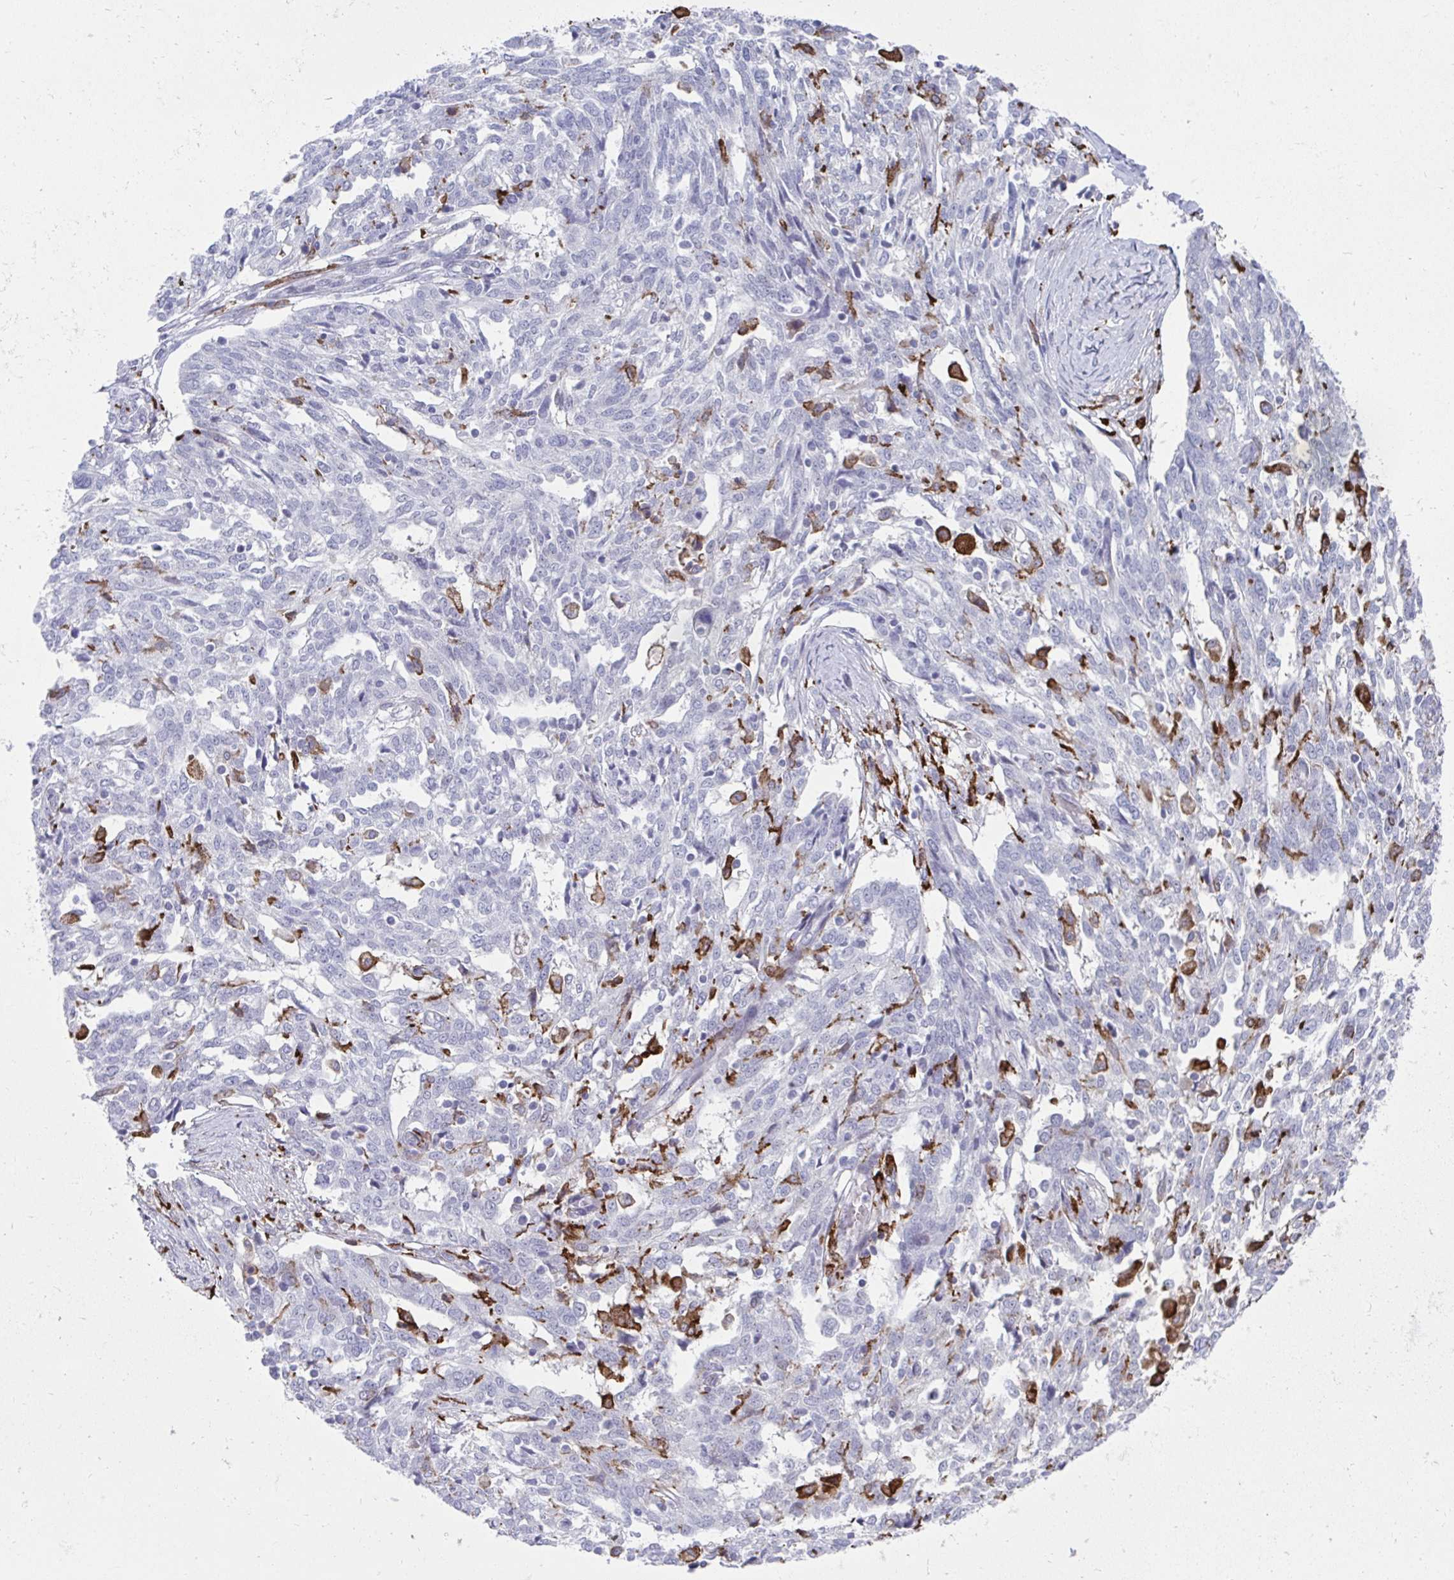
{"staining": {"intensity": "negative", "quantity": "none", "location": "none"}, "tissue": "ovarian cancer", "cell_type": "Tumor cells", "image_type": "cancer", "snomed": [{"axis": "morphology", "description": "Cystadenocarcinoma, serous, NOS"}, {"axis": "topography", "description": "Ovary"}], "caption": "The histopathology image demonstrates no staining of tumor cells in ovarian cancer (serous cystadenocarcinoma).", "gene": "CD163", "patient": {"sex": "female", "age": 67}}